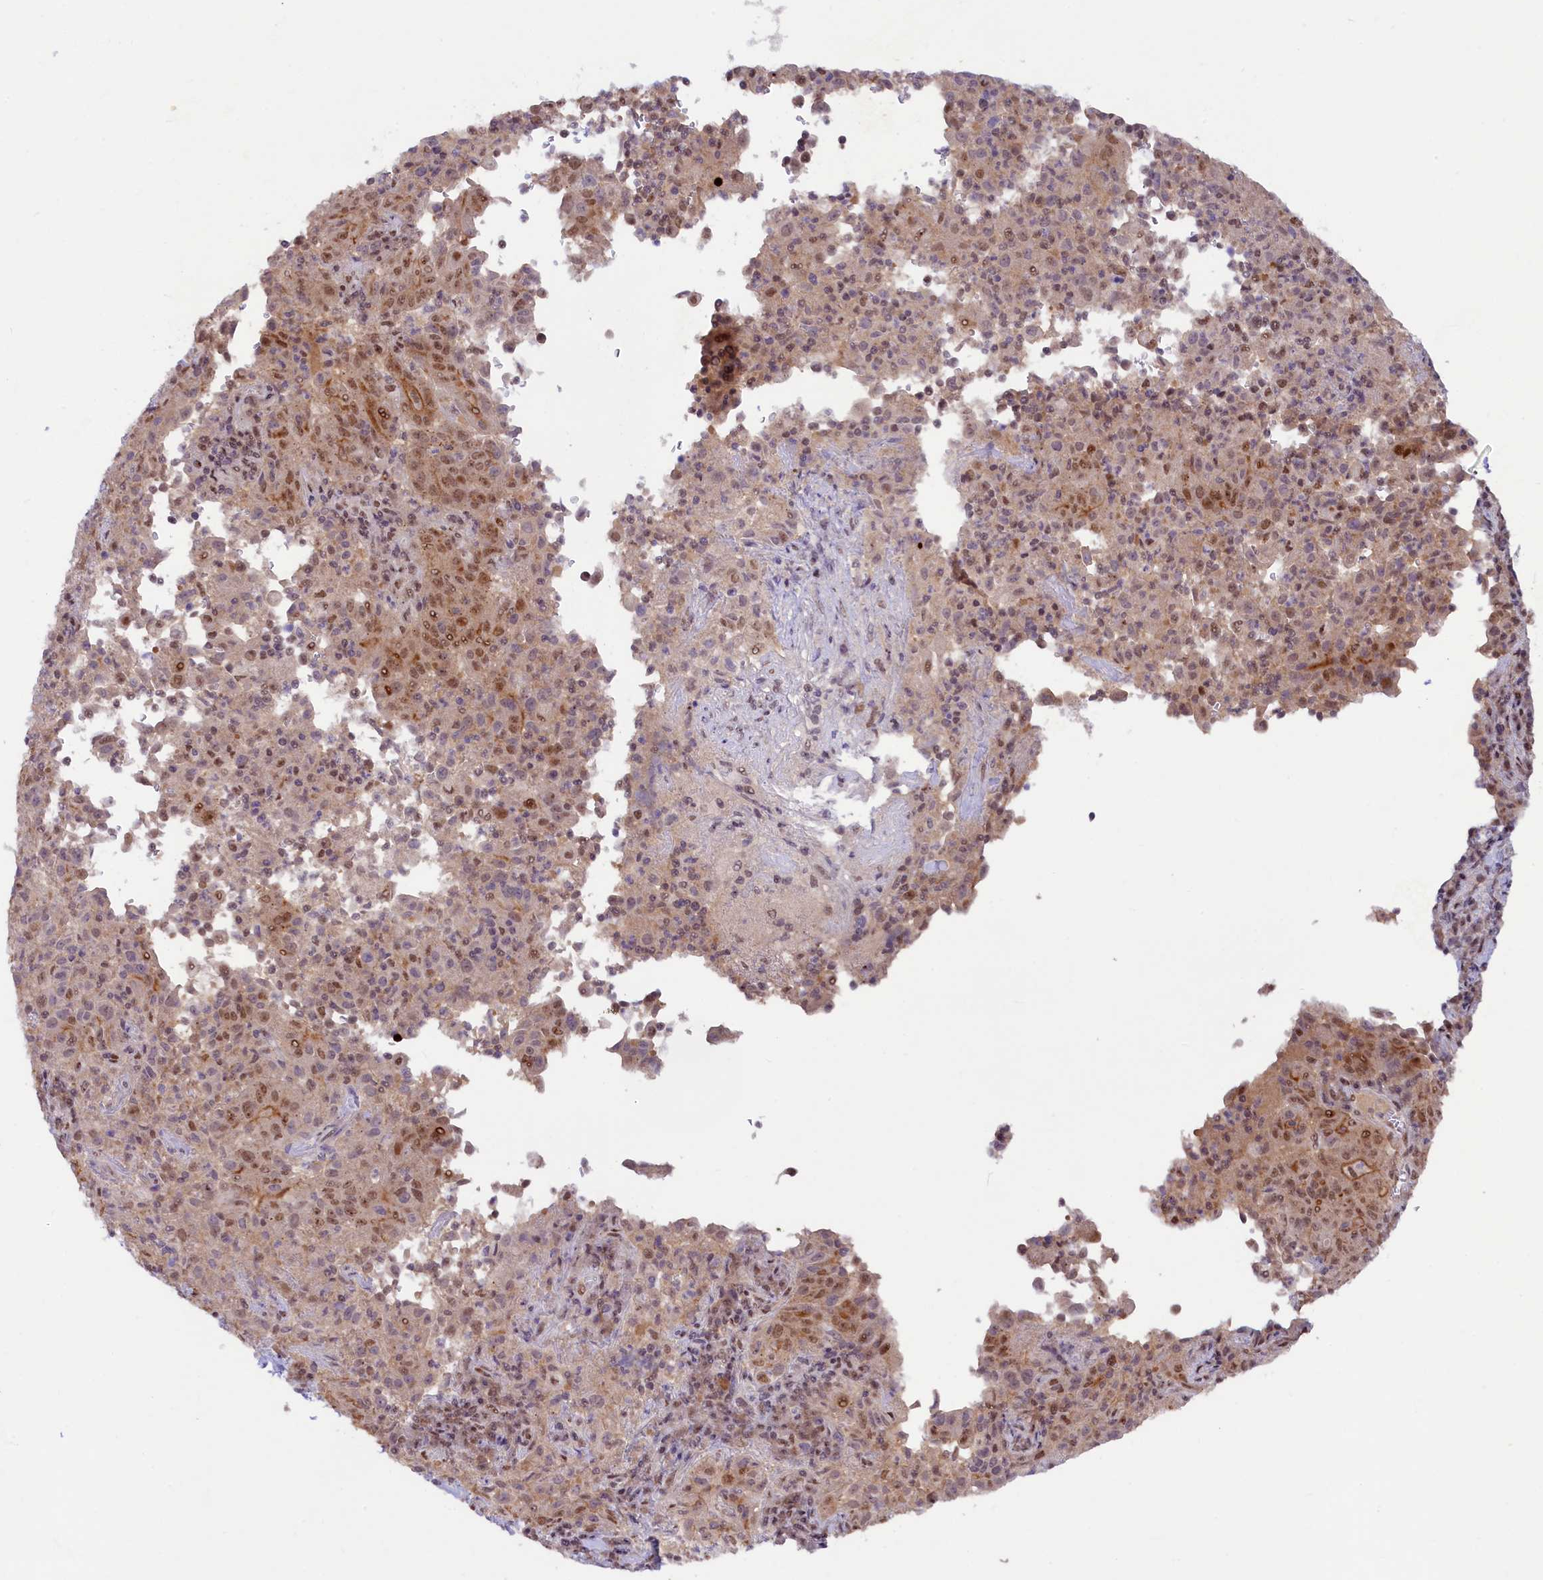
{"staining": {"intensity": "moderate", "quantity": ">75%", "location": "cytoplasmic/membranous,nuclear"}, "tissue": "pancreatic cancer", "cell_type": "Tumor cells", "image_type": "cancer", "snomed": [{"axis": "morphology", "description": "Adenocarcinoma, NOS"}, {"axis": "topography", "description": "Pancreas"}], "caption": "Human pancreatic cancer (adenocarcinoma) stained with a protein marker reveals moderate staining in tumor cells.", "gene": "ANKS3", "patient": {"sex": "male", "age": 63}}